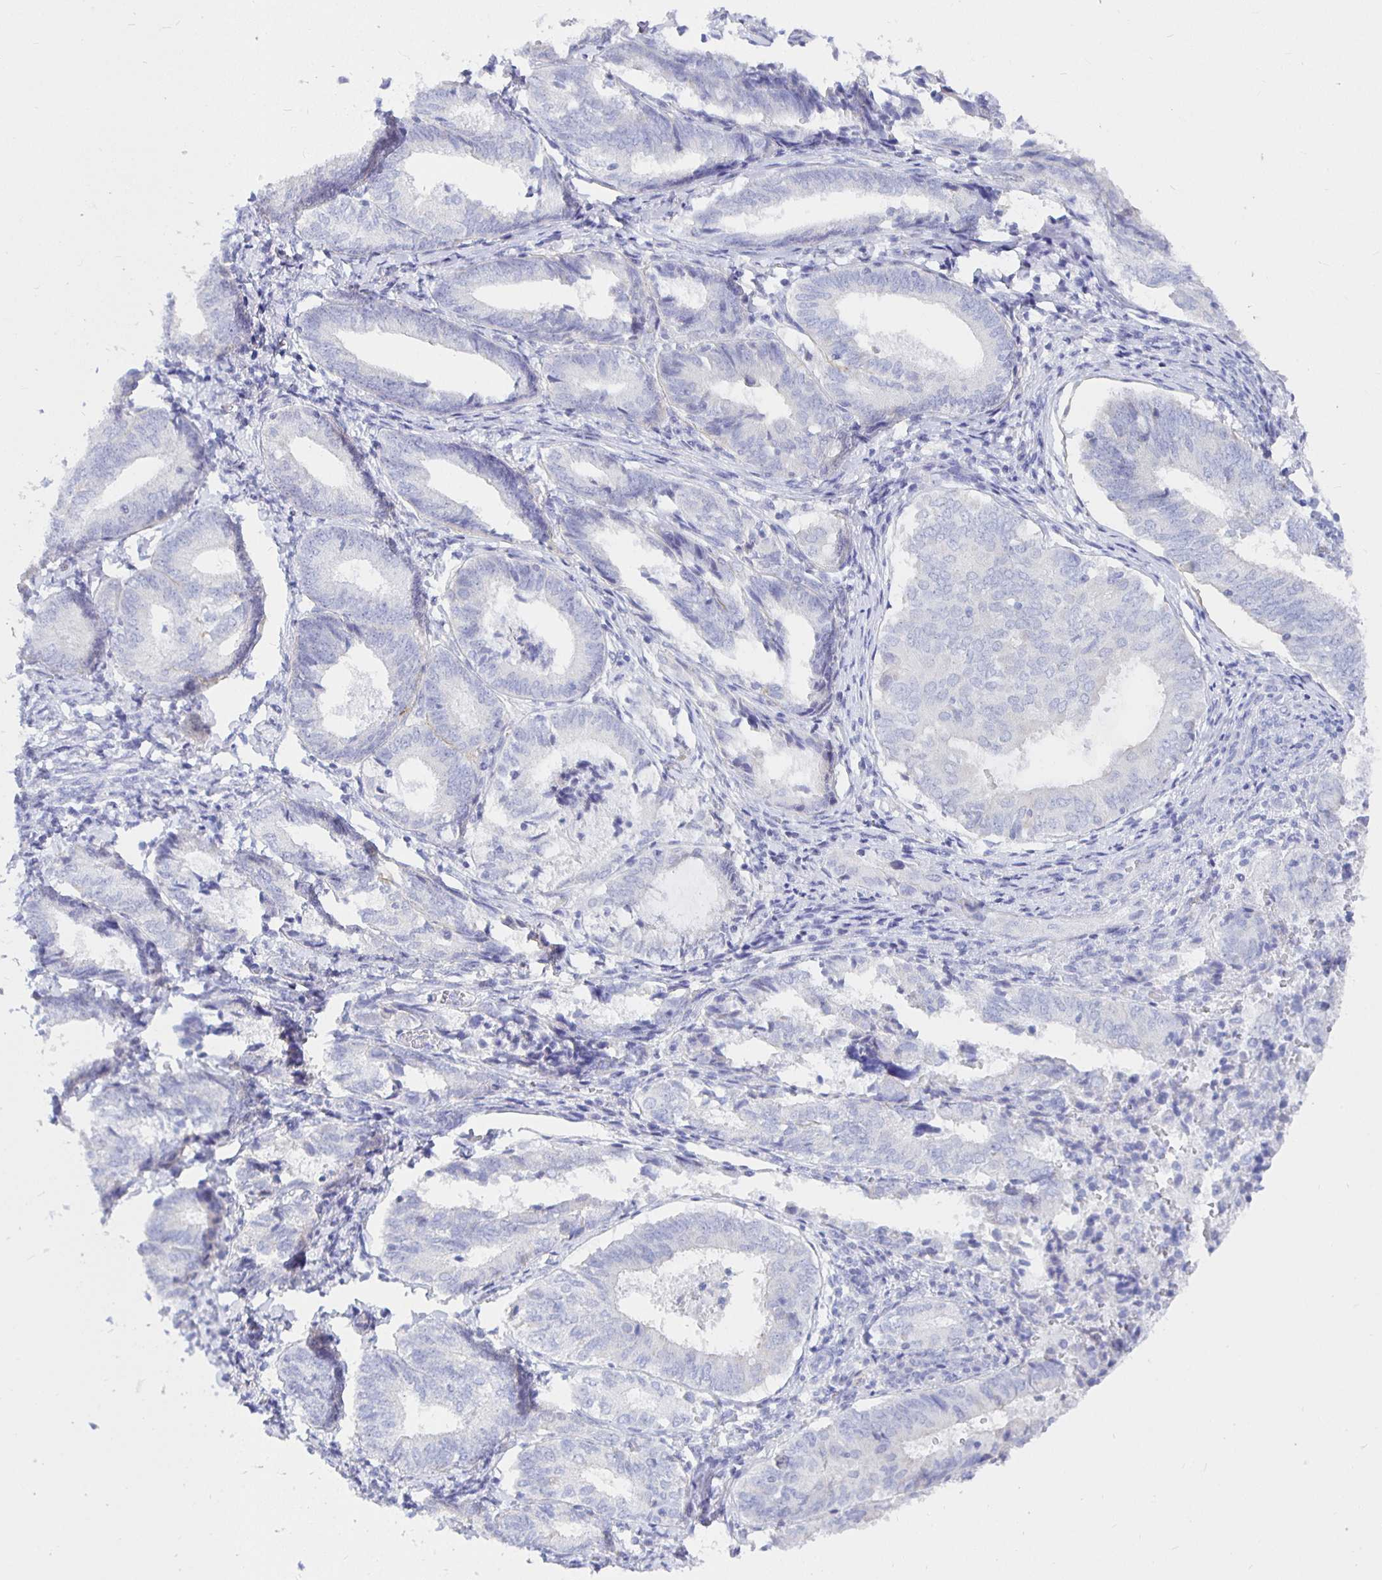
{"staining": {"intensity": "negative", "quantity": "none", "location": "none"}, "tissue": "endometrial cancer", "cell_type": "Tumor cells", "image_type": "cancer", "snomed": [{"axis": "morphology", "description": "Adenocarcinoma, NOS"}, {"axis": "topography", "description": "Endometrium"}], "caption": "This is an IHC micrograph of endometrial cancer. There is no expression in tumor cells.", "gene": "UMOD", "patient": {"sex": "female", "age": 87}}